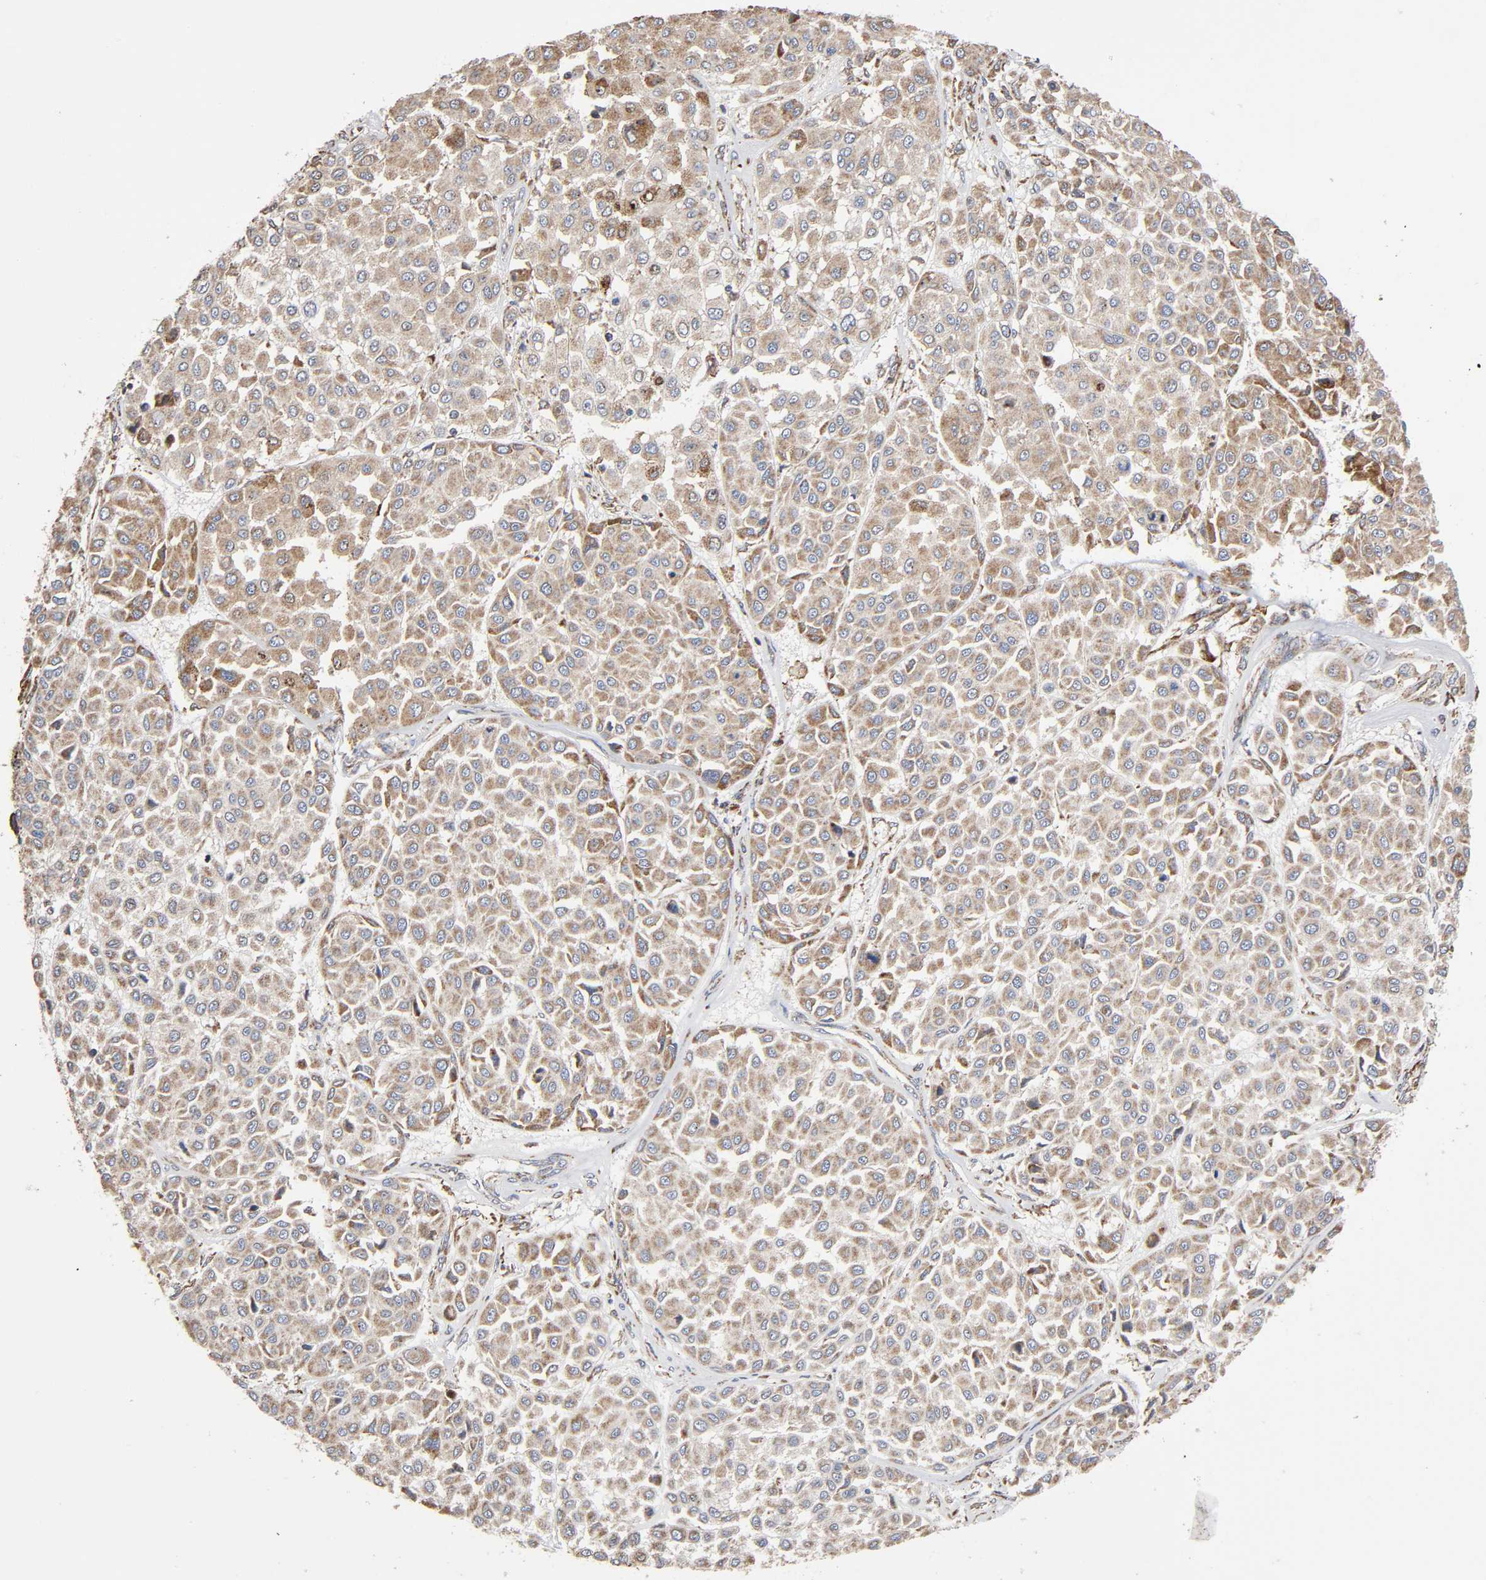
{"staining": {"intensity": "moderate", "quantity": "25%-75%", "location": "cytoplasmic/membranous"}, "tissue": "melanoma", "cell_type": "Tumor cells", "image_type": "cancer", "snomed": [{"axis": "morphology", "description": "Malignant melanoma, Metastatic site"}, {"axis": "topography", "description": "Soft tissue"}], "caption": "Approximately 25%-75% of tumor cells in human melanoma exhibit moderate cytoplasmic/membranous protein positivity as visualized by brown immunohistochemical staining.", "gene": "MAP3K1", "patient": {"sex": "male", "age": 41}}